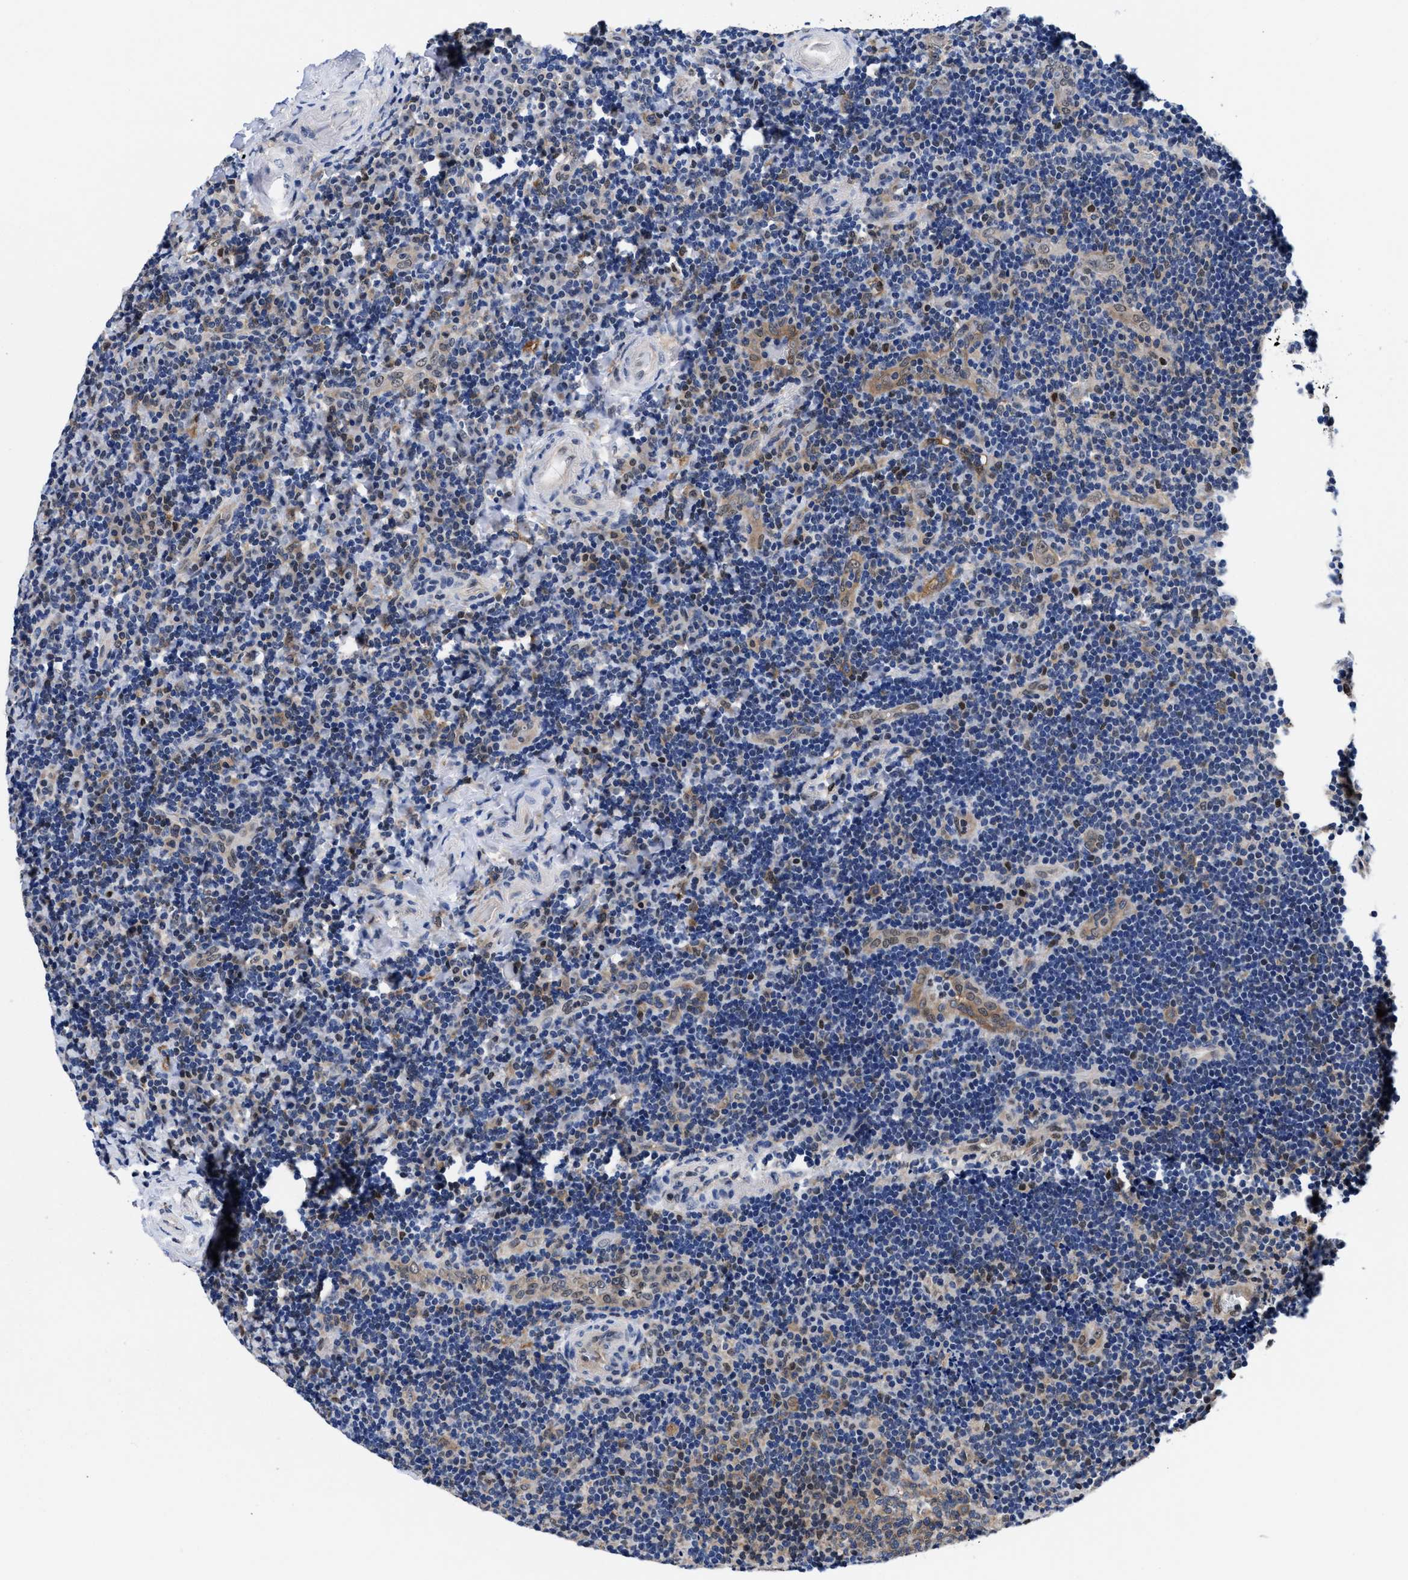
{"staining": {"intensity": "weak", "quantity": "<25%", "location": "cytoplasmic/membranous,nuclear"}, "tissue": "lymphoma", "cell_type": "Tumor cells", "image_type": "cancer", "snomed": [{"axis": "morphology", "description": "Malignant lymphoma, non-Hodgkin's type, High grade"}, {"axis": "topography", "description": "Tonsil"}], "caption": "Lymphoma was stained to show a protein in brown. There is no significant expression in tumor cells.", "gene": "ACLY", "patient": {"sex": "female", "age": 36}}